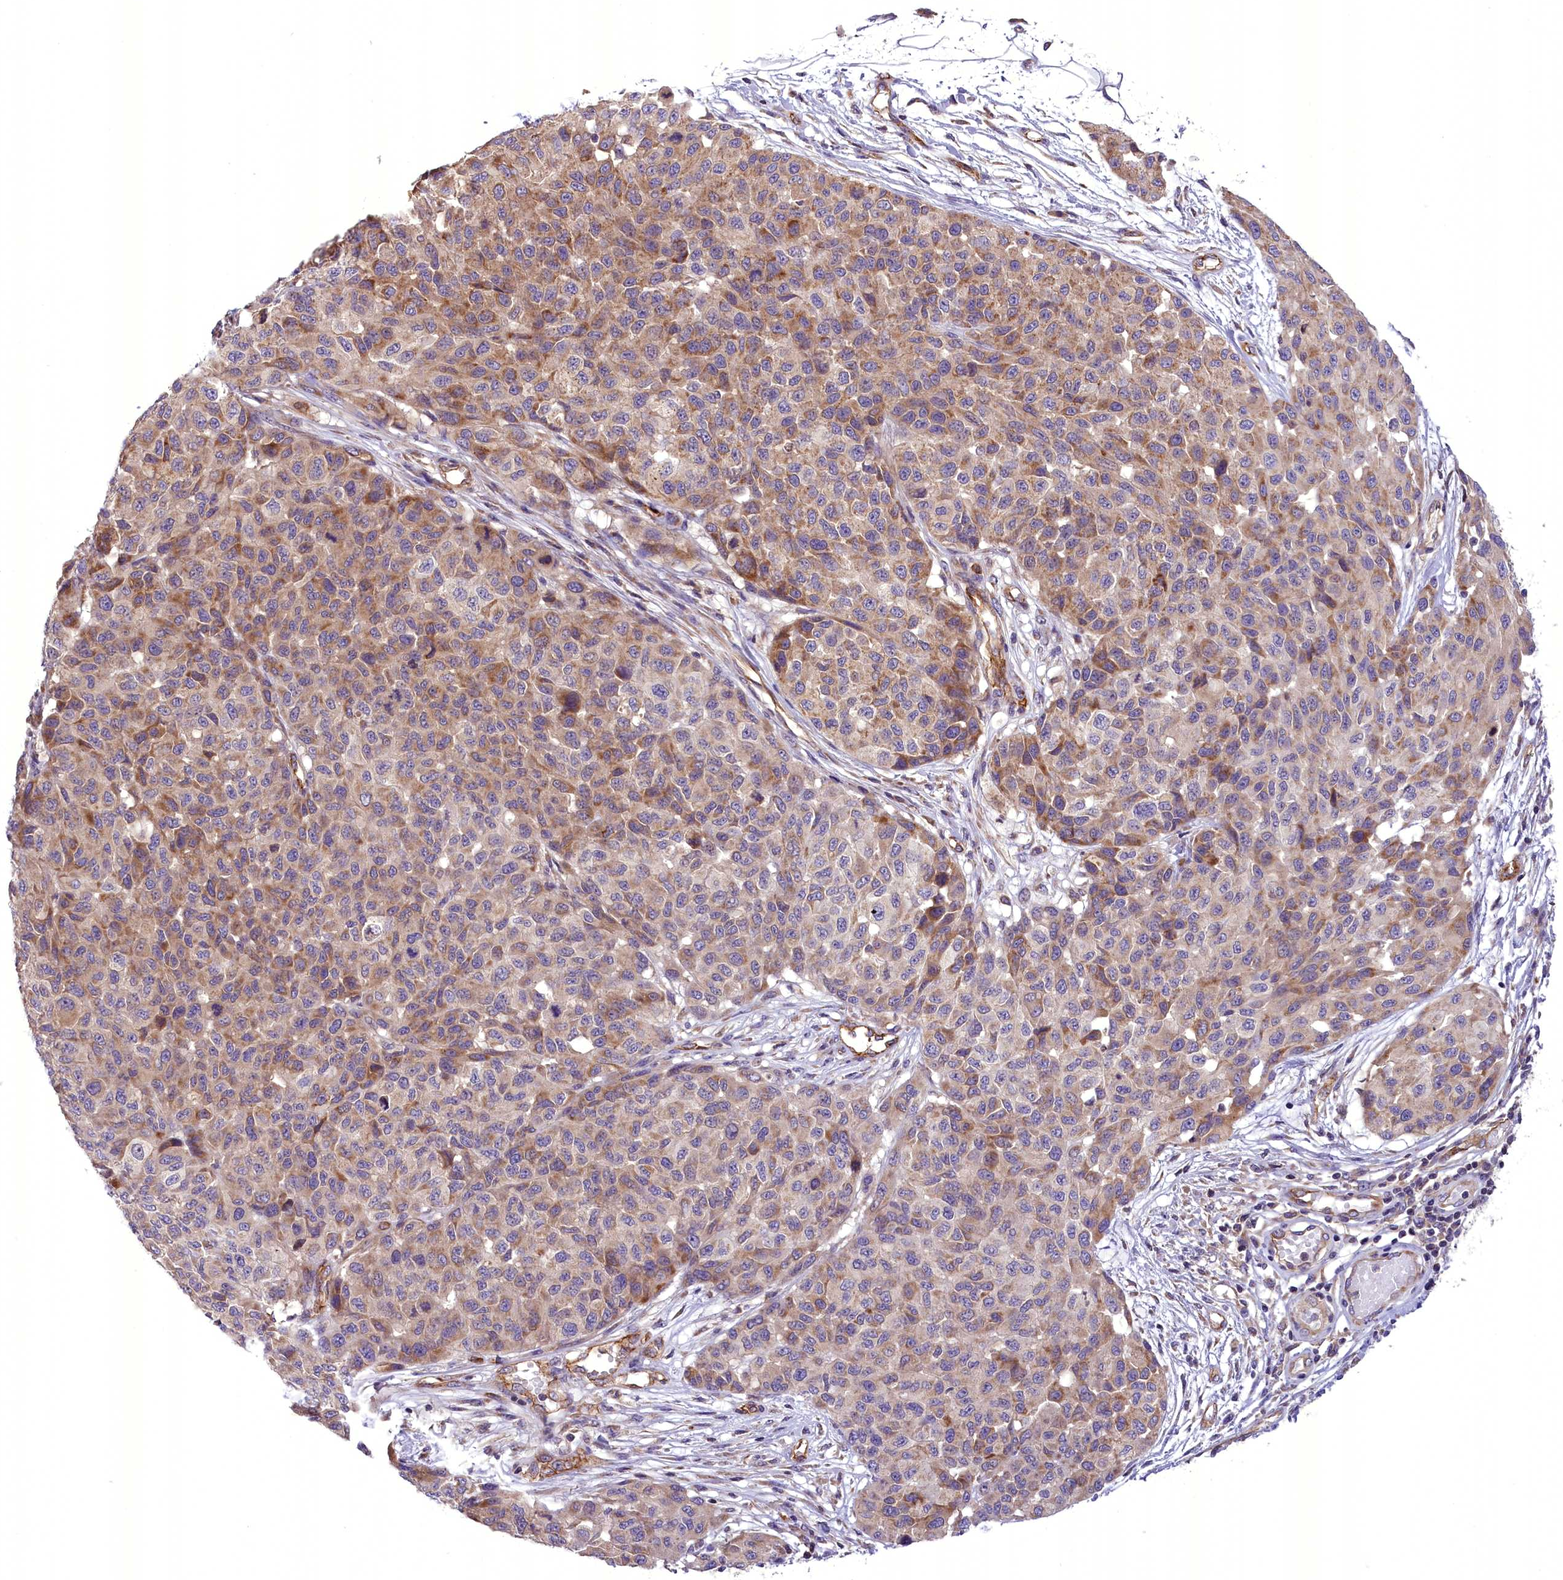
{"staining": {"intensity": "moderate", "quantity": "<25%", "location": "cytoplasmic/membranous"}, "tissue": "melanoma", "cell_type": "Tumor cells", "image_type": "cancer", "snomed": [{"axis": "morphology", "description": "Normal tissue, NOS"}, {"axis": "morphology", "description": "Malignant melanoma, NOS"}, {"axis": "topography", "description": "Skin"}], "caption": "Immunohistochemical staining of malignant melanoma shows low levels of moderate cytoplasmic/membranous protein positivity in about <25% of tumor cells.", "gene": "DNAJB9", "patient": {"sex": "male", "age": 62}}